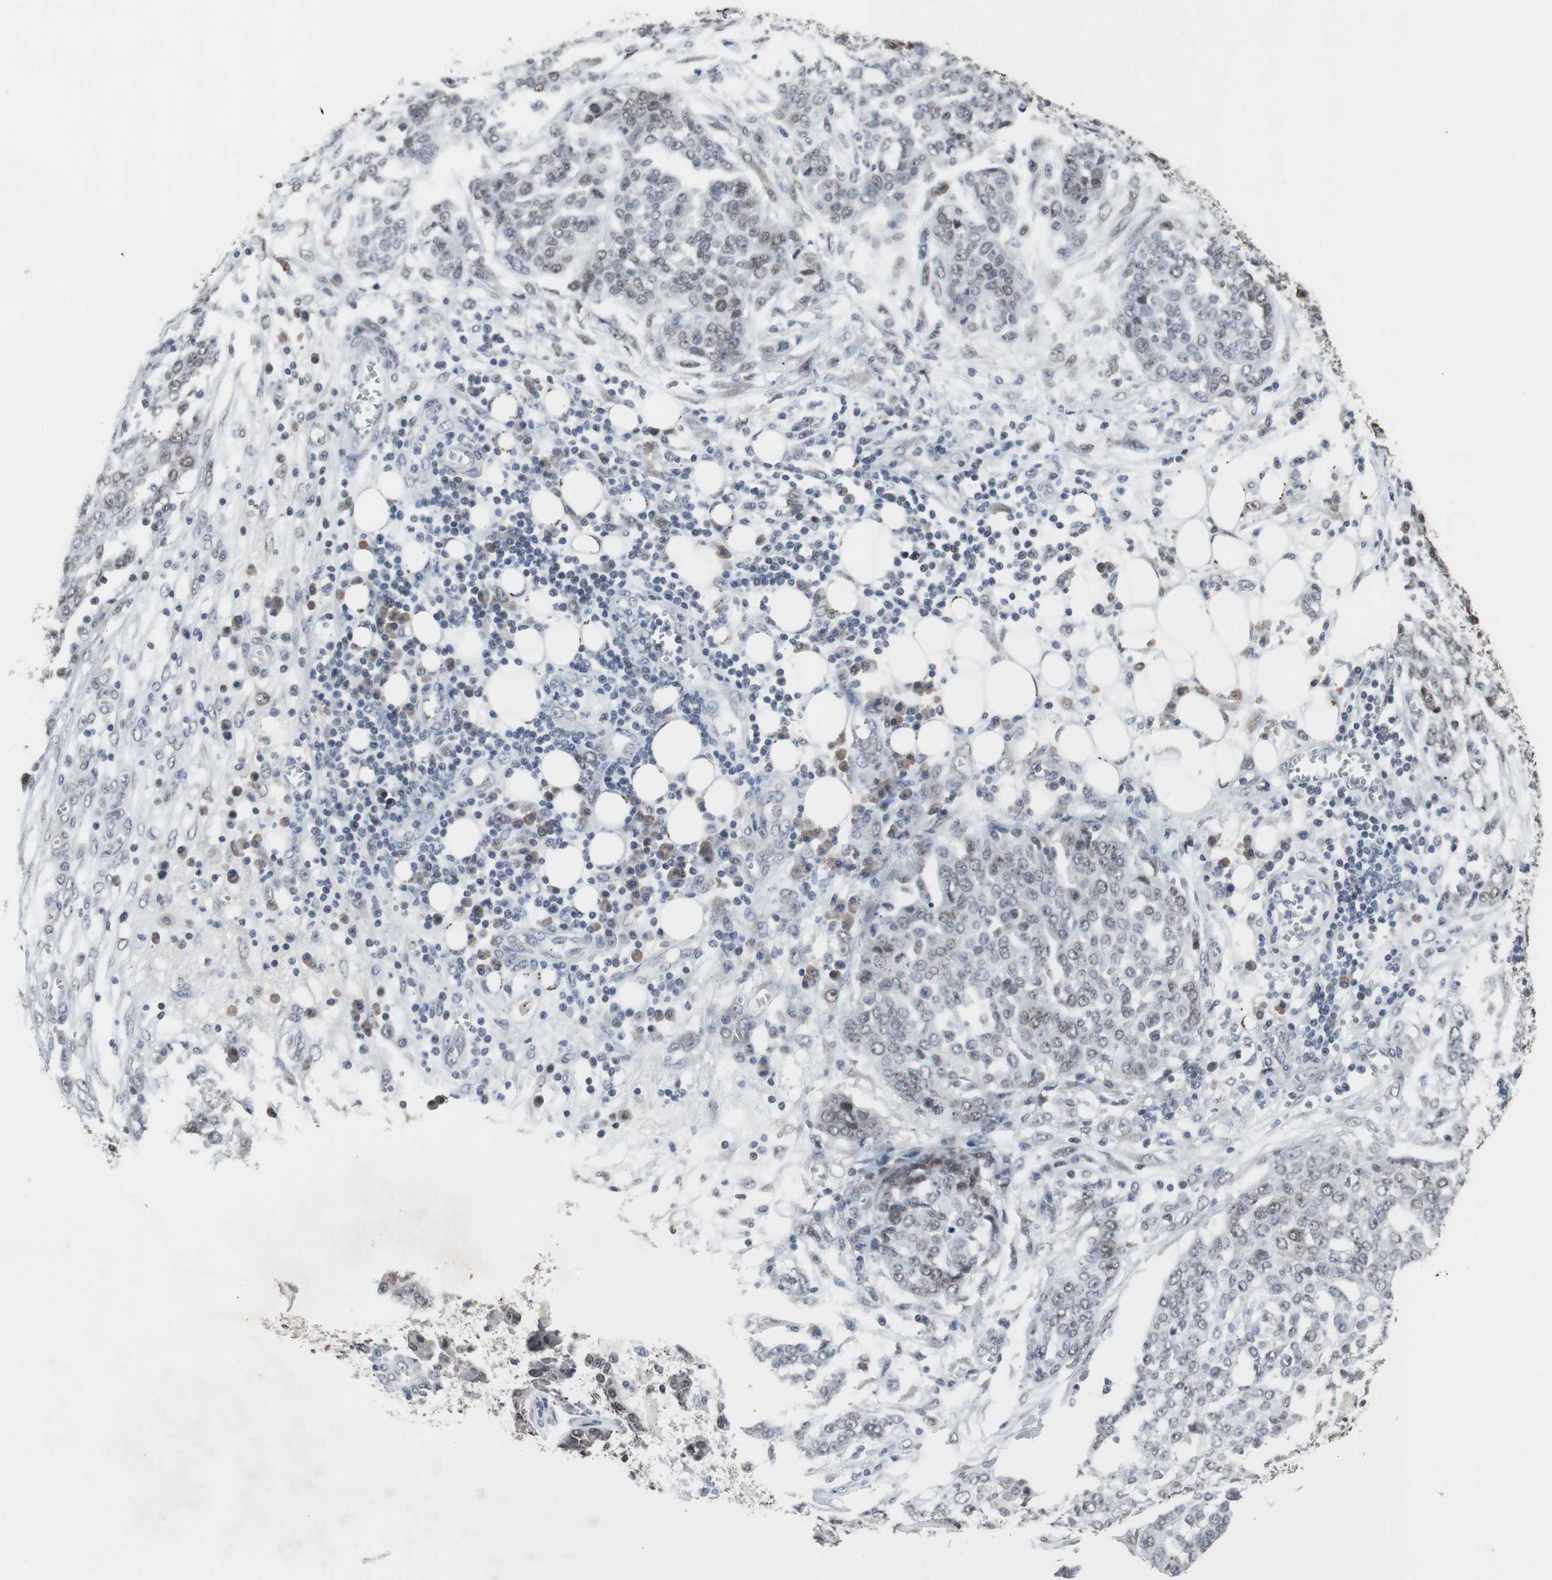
{"staining": {"intensity": "moderate", "quantity": ">75%", "location": "nuclear"}, "tissue": "ovarian cancer", "cell_type": "Tumor cells", "image_type": "cancer", "snomed": [{"axis": "morphology", "description": "Cystadenocarcinoma, serous, NOS"}, {"axis": "topography", "description": "Soft tissue"}, {"axis": "topography", "description": "Ovary"}], "caption": "Serous cystadenocarcinoma (ovarian) stained with DAB immunohistochemistry (IHC) displays medium levels of moderate nuclear expression in about >75% of tumor cells.", "gene": "FOXP4", "patient": {"sex": "female", "age": 57}}